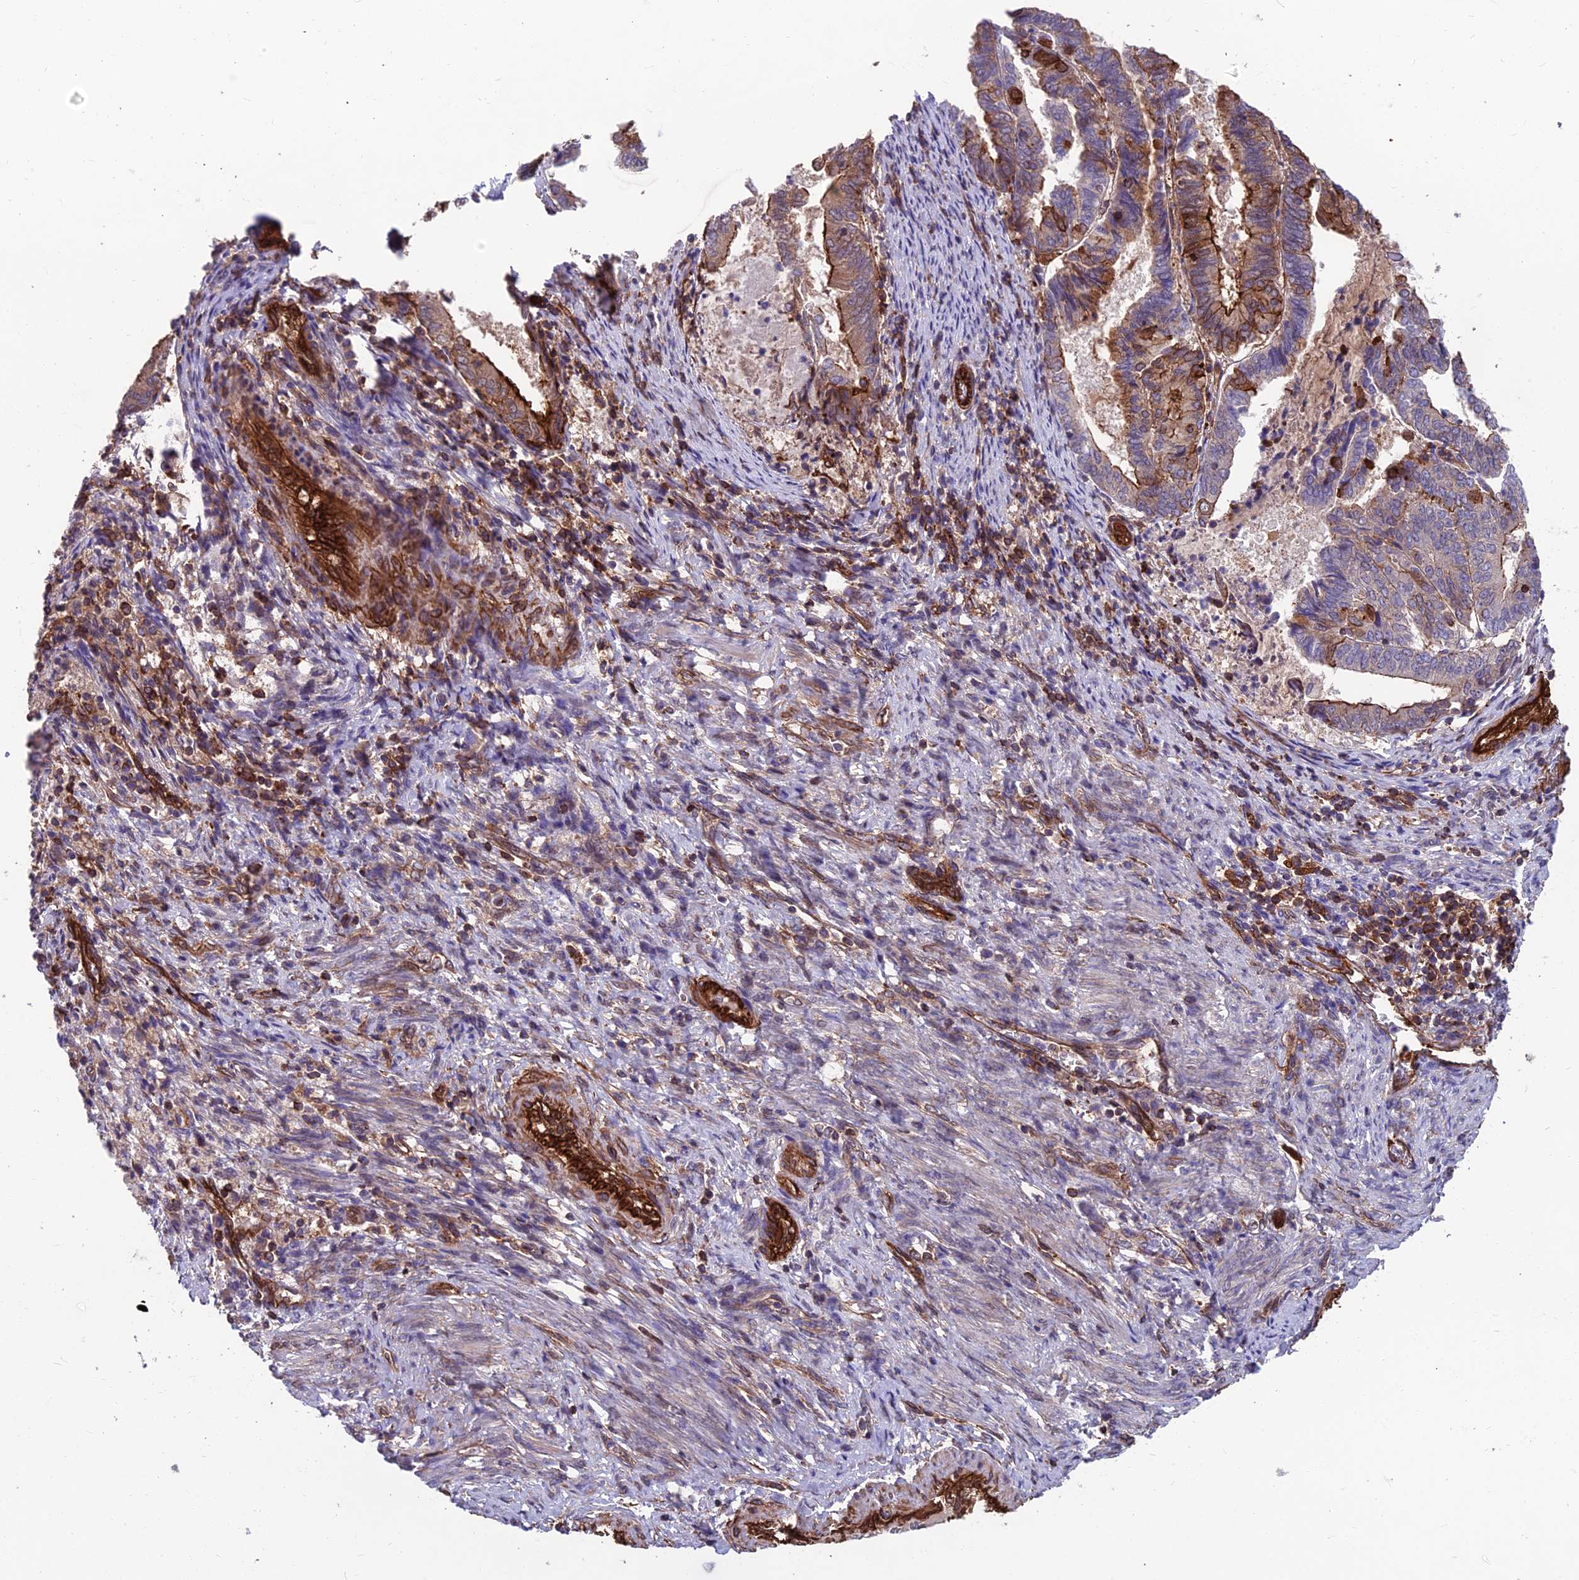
{"staining": {"intensity": "strong", "quantity": "25%-75%", "location": "cytoplasmic/membranous"}, "tissue": "endometrial cancer", "cell_type": "Tumor cells", "image_type": "cancer", "snomed": [{"axis": "morphology", "description": "Adenocarcinoma, NOS"}, {"axis": "topography", "description": "Endometrium"}], "caption": "Brown immunohistochemical staining in human endometrial cancer (adenocarcinoma) shows strong cytoplasmic/membranous expression in about 25%-75% of tumor cells.", "gene": "RTN4RL1", "patient": {"sex": "female", "age": 80}}